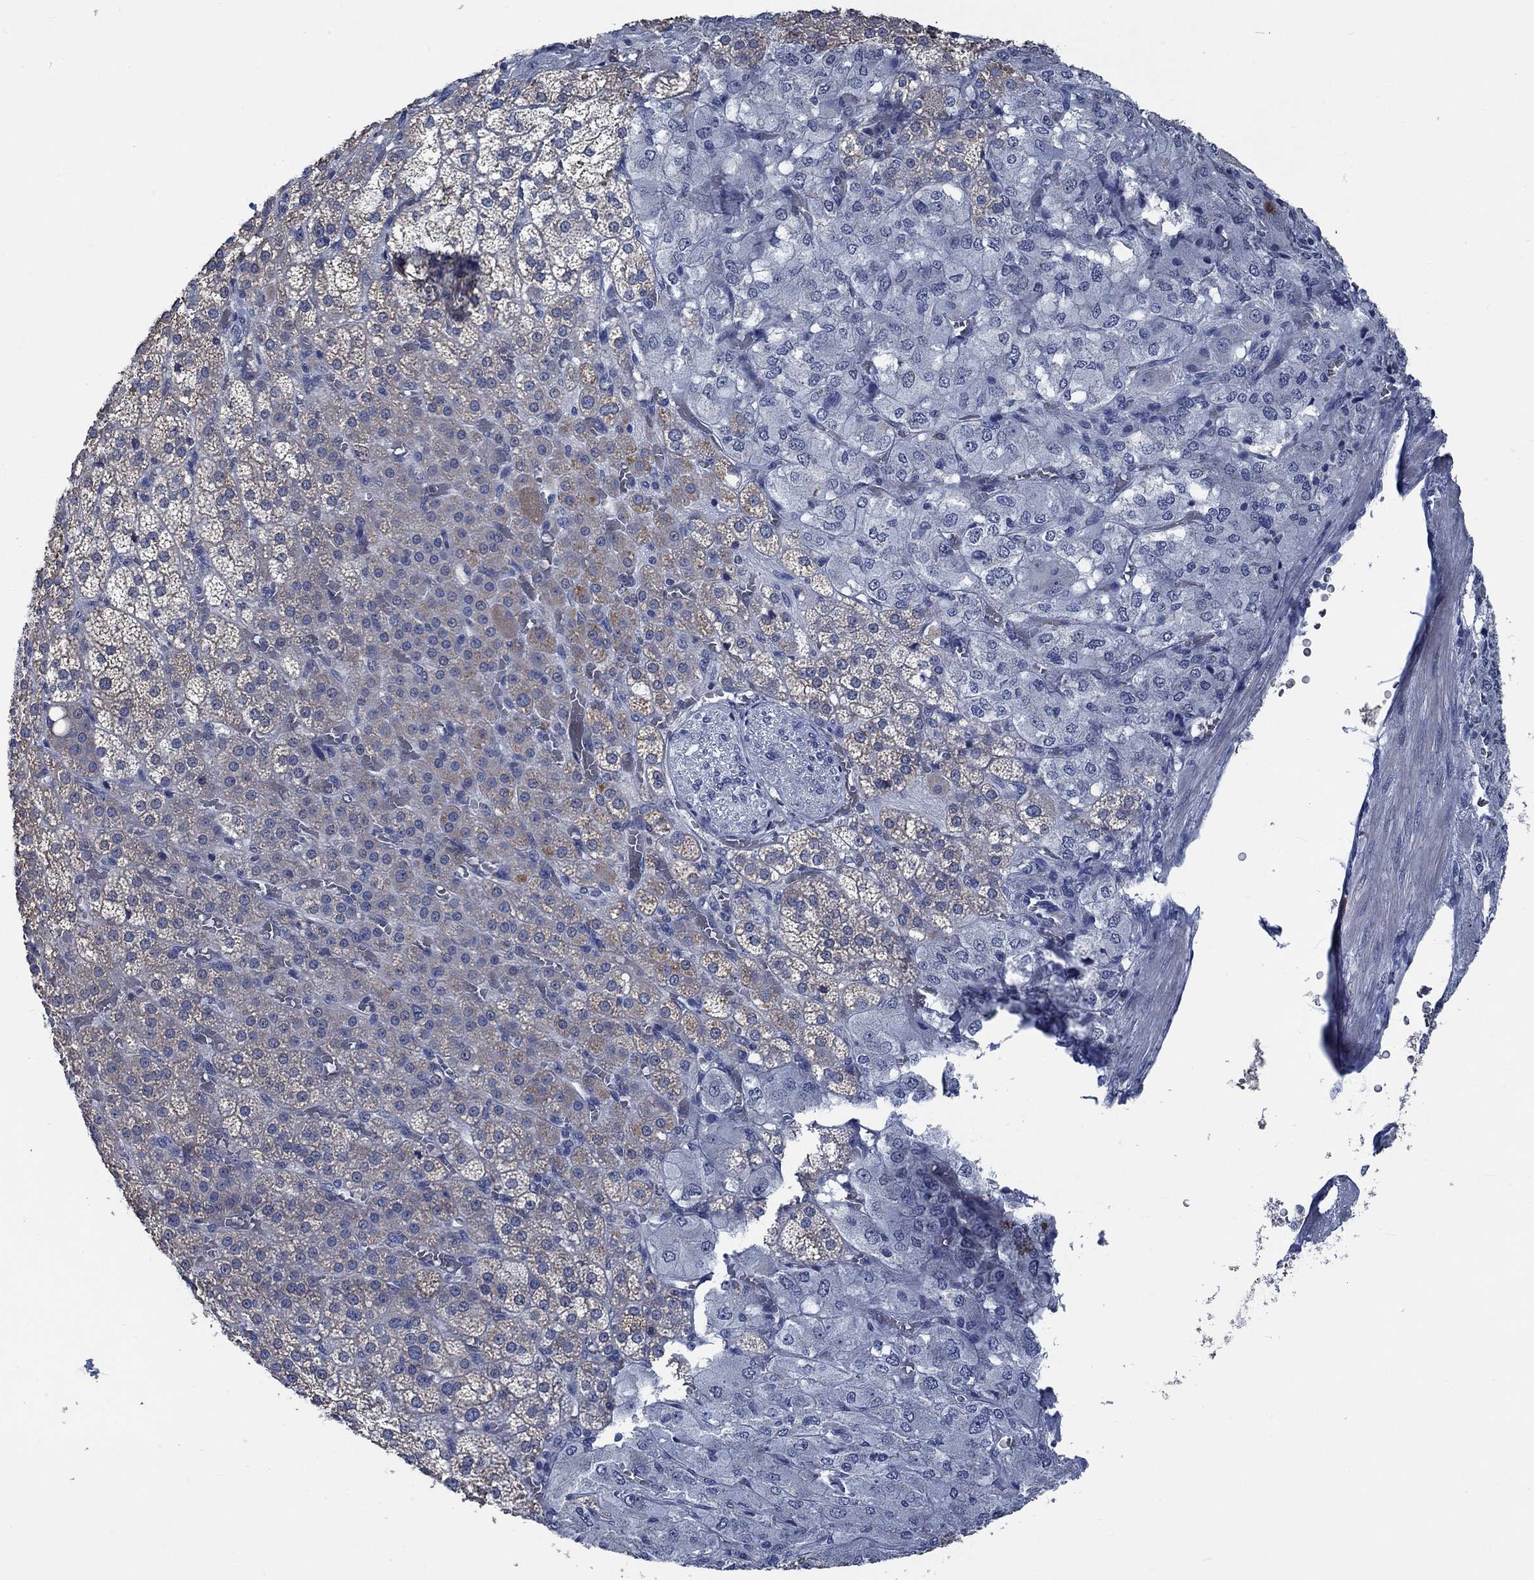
{"staining": {"intensity": "strong", "quantity": "<25%", "location": "cytoplasmic/membranous"}, "tissue": "adrenal gland", "cell_type": "Glandular cells", "image_type": "normal", "snomed": [{"axis": "morphology", "description": "Normal tissue, NOS"}, {"axis": "topography", "description": "Adrenal gland"}], "caption": "Brown immunohistochemical staining in normal adrenal gland reveals strong cytoplasmic/membranous expression in about <25% of glandular cells. The protein of interest is stained brown, and the nuclei are stained in blue (DAB (3,3'-diaminobenzidine) IHC with brightfield microscopy, high magnification).", "gene": "OBSCN", "patient": {"sex": "female", "age": 60}}